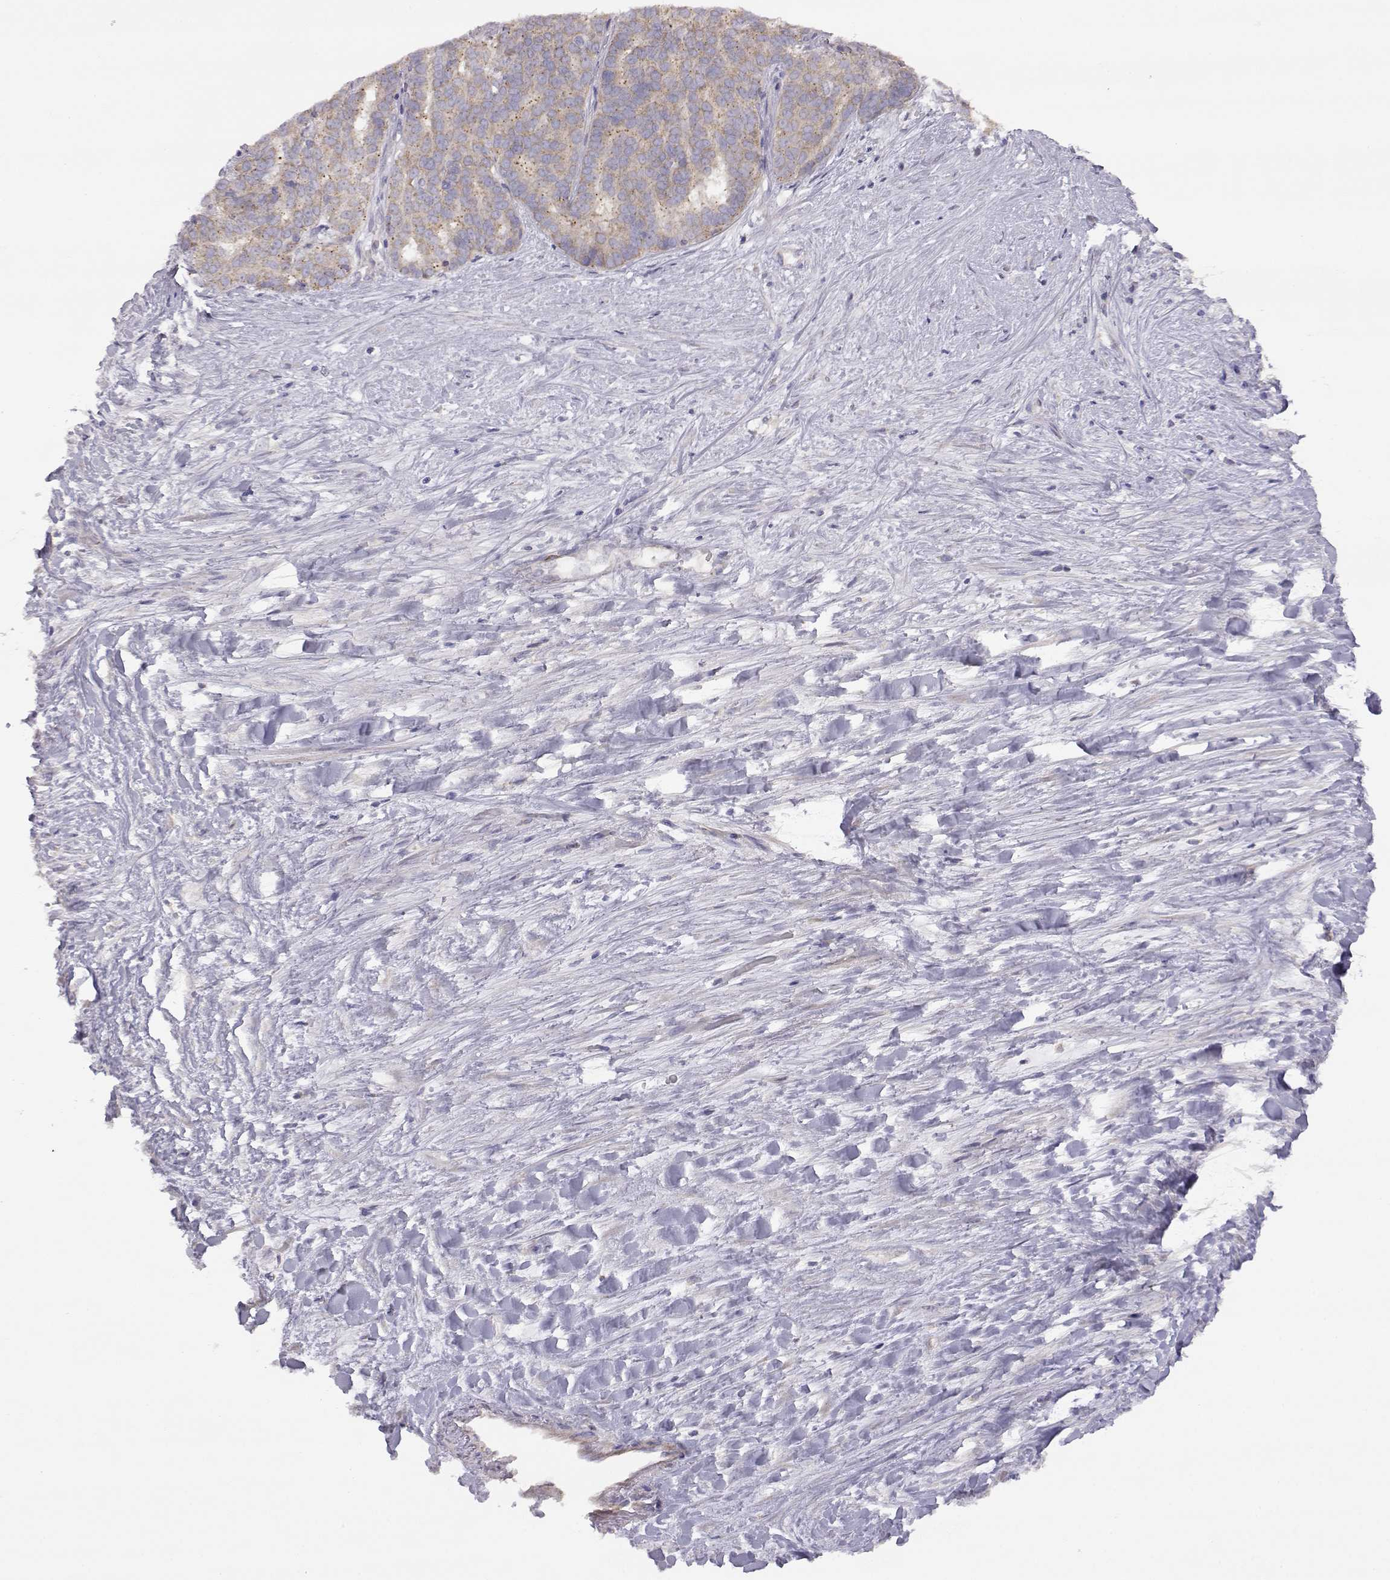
{"staining": {"intensity": "weak", "quantity": "25%-75%", "location": "cytoplasmic/membranous"}, "tissue": "liver cancer", "cell_type": "Tumor cells", "image_type": "cancer", "snomed": [{"axis": "morphology", "description": "Cholangiocarcinoma"}, {"axis": "topography", "description": "Liver"}], "caption": "IHC staining of liver cancer, which shows low levels of weak cytoplasmic/membranous staining in about 25%-75% of tumor cells indicating weak cytoplasmic/membranous protein positivity. The staining was performed using DAB (brown) for protein detection and nuclei were counterstained in hematoxylin (blue).", "gene": "DDC", "patient": {"sex": "female", "age": 47}}